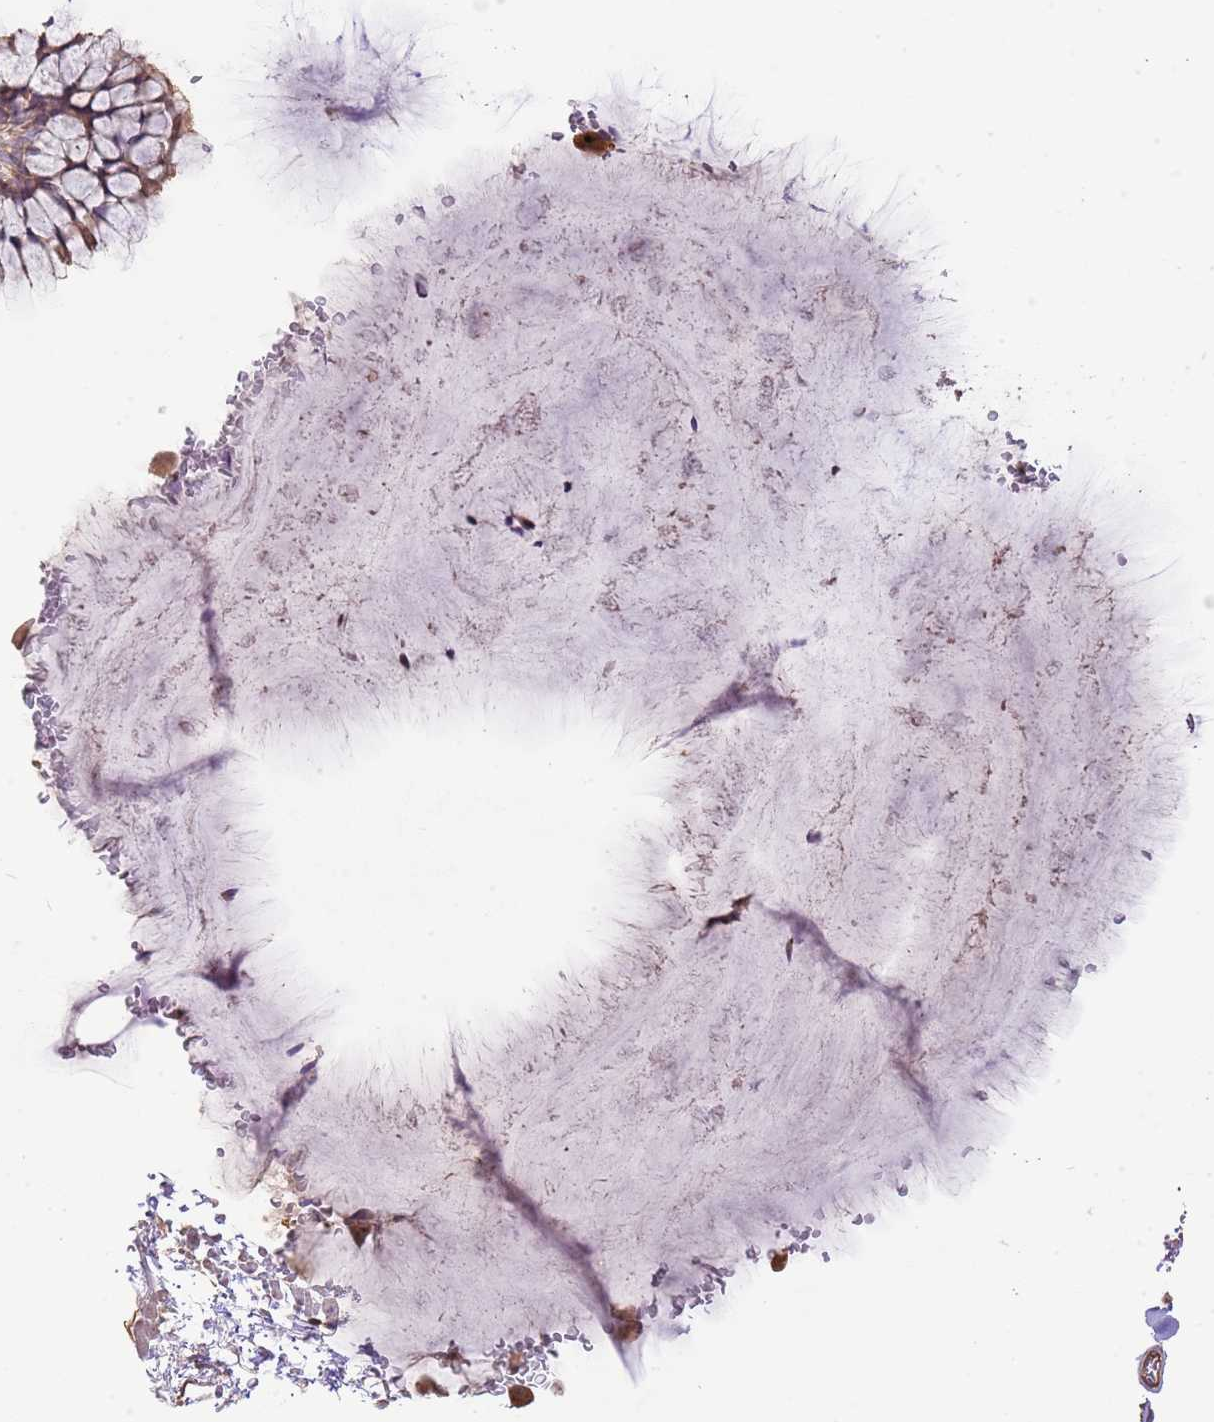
{"staining": {"intensity": "moderate", "quantity": ">75%", "location": "cytoplasmic/membranous"}, "tissue": "bronchus", "cell_type": "Respiratory epithelial cells", "image_type": "normal", "snomed": [{"axis": "morphology", "description": "Normal tissue, NOS"}, {"axis": "topography", "description": "Bronchus"}], "caption": "Bronchus stained with immunohistochemistry (IHC) exhibits moderate cytoplasmic/membranous staining in about >75% of respiratory epithelial cells. The protein of interest is shown in brown color, while the nuclei are stained blue.", "gene": "DOCK9", "patient": {"sex": "male", "age": 65}}